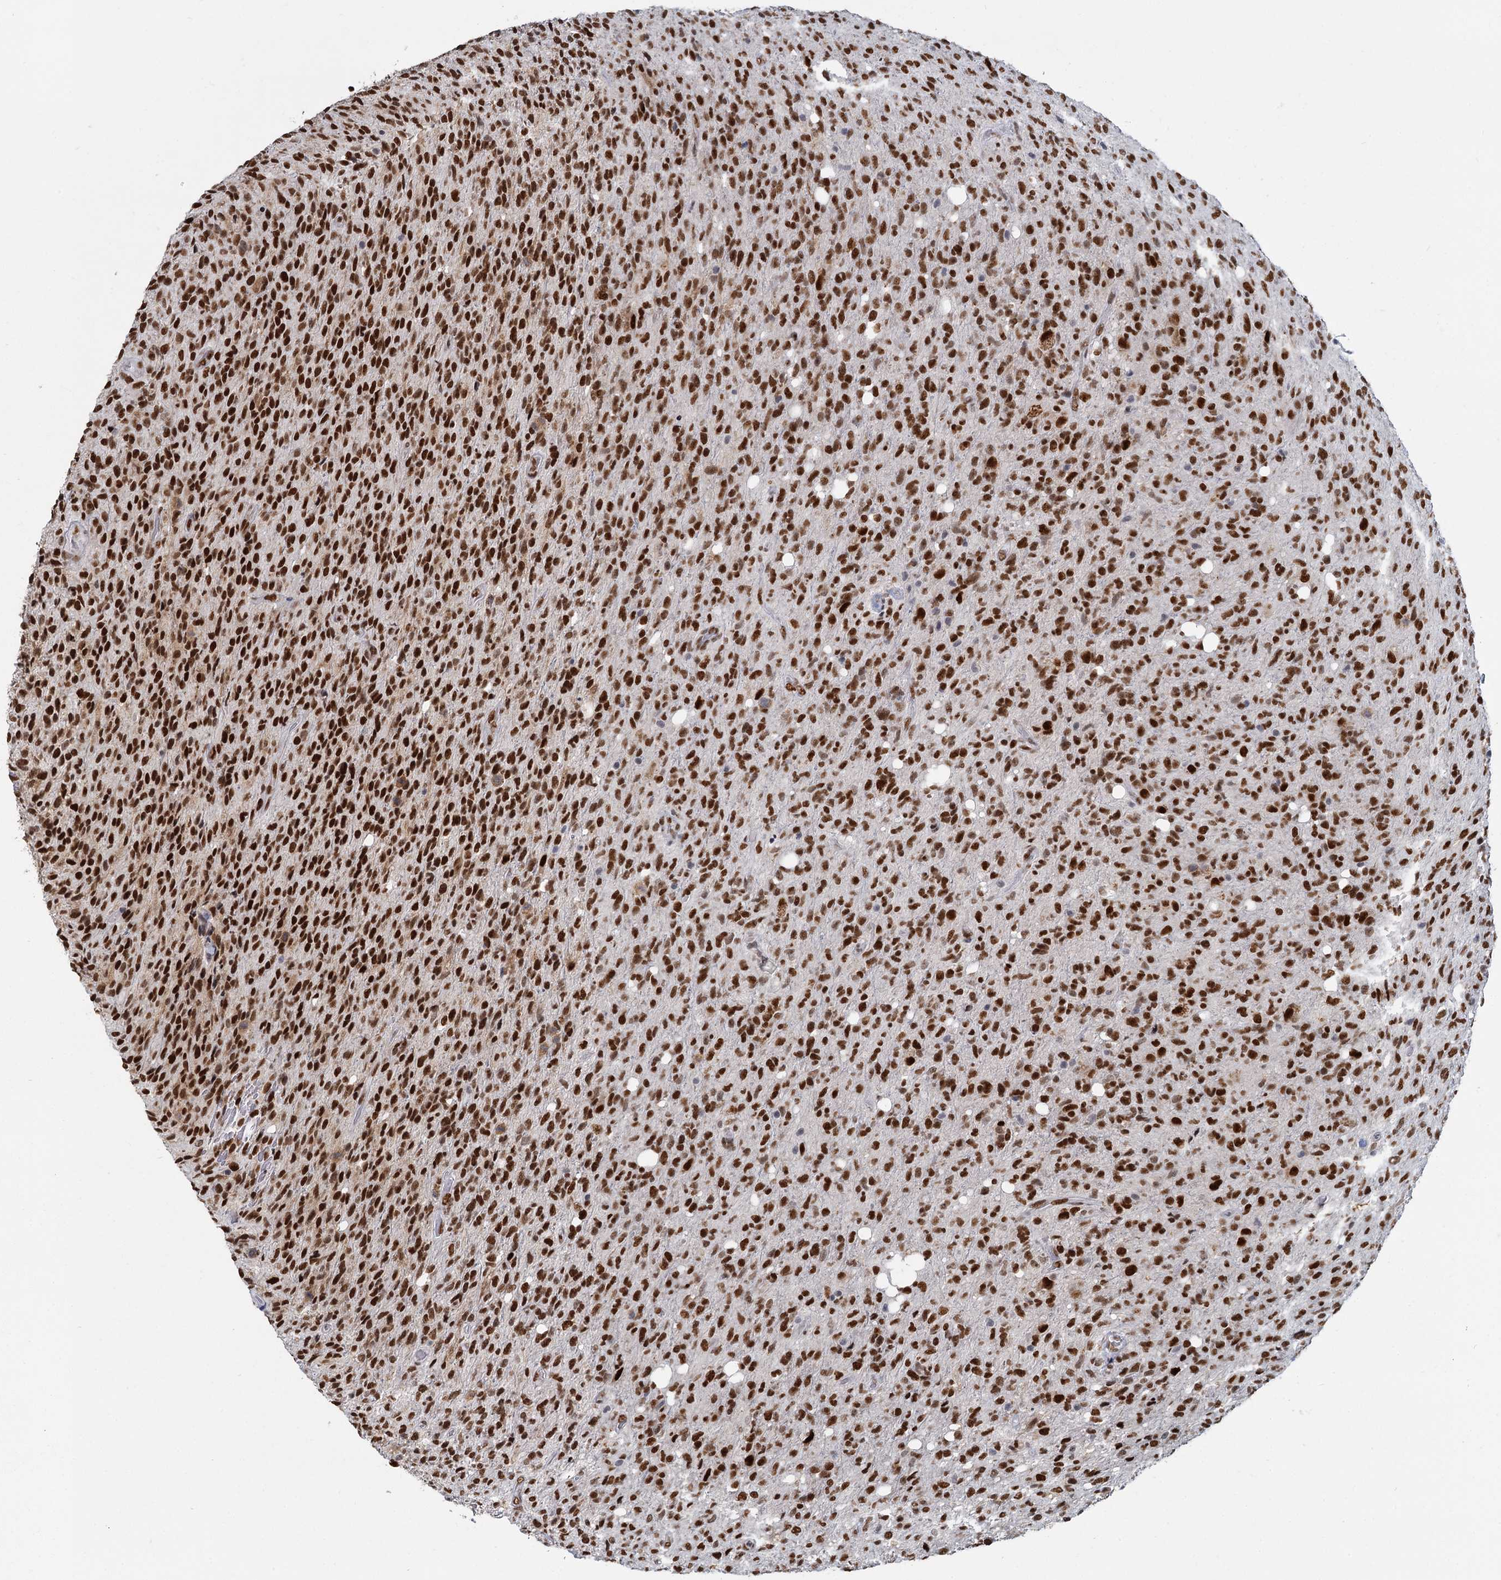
{"staining": {"intensity": "strong", "quantity": ">75%", "location": "nuclear"}, "tissue": "glioma", "cell_type": "Tumor cells", "image_type": "cancer", "snomed": [{"axis": "morphology", "description": "Glioma, malignant, High grade"}, {"axis": "topography", "description": "Brain"}], "caption": "Immunohistochemical staining of glioma shows high levels of strong nuclear protein positivity in approximately >75% of tumor cells.", "gene": "RPRD1A", "patient": {"sex": "female", "age": 57}}